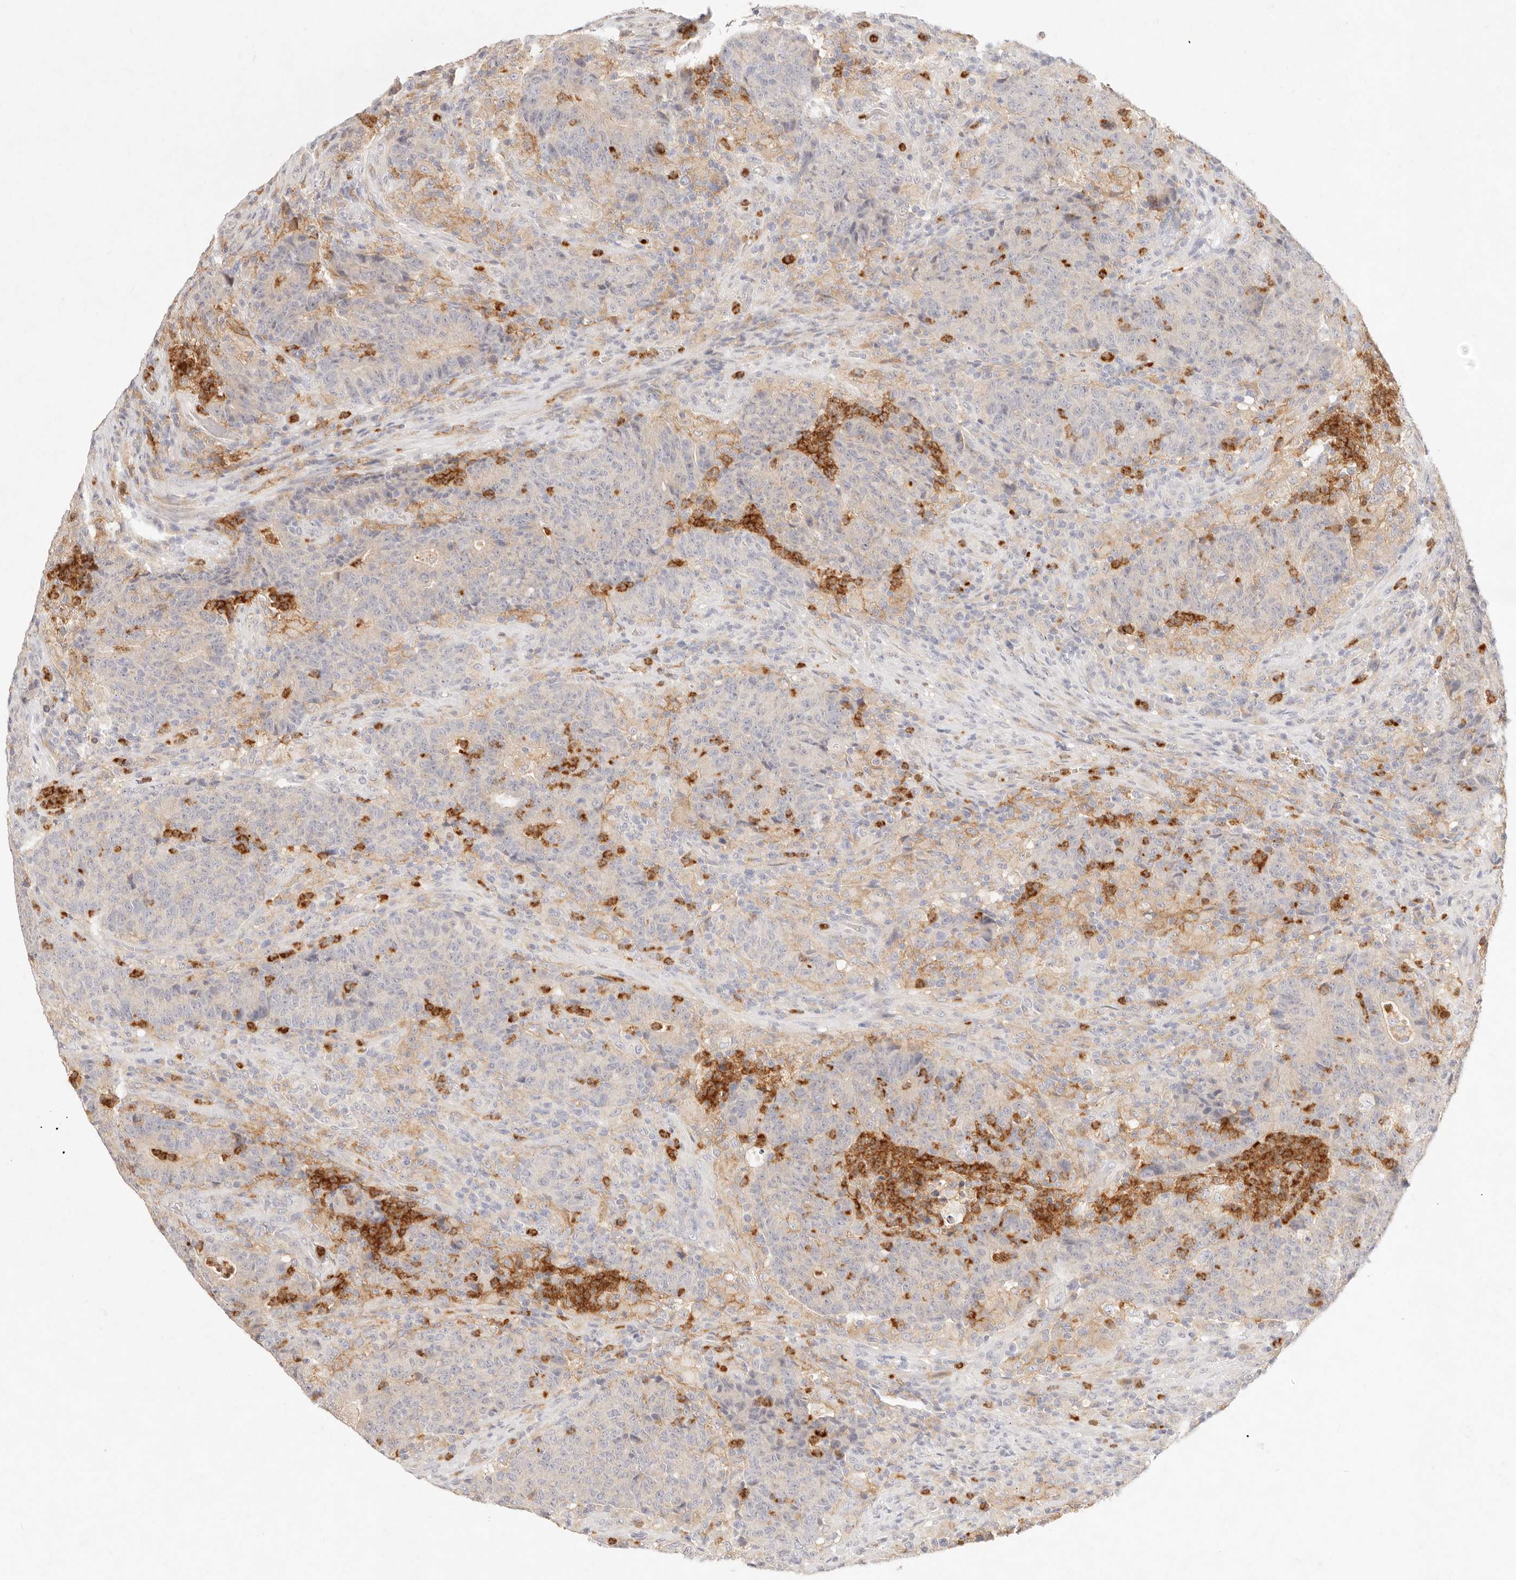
{"staining": {"intensity": "negative", "quantity": "none", "location": "none"}, "tissue": "colorectal cancer", "cell_type": "Tumor cells", "image_type": "cancer", "snomed": [{"axis": "morphology", "description": "Adenocarcinoma, NOS"}, {"axis": "topography", "description": "Colon"}], "caption": "Tumor cells are negative for brown protein staining in adenocarcinoma (colorectal). The staining was performed using DAB (3,3'-diaminobenzidine) to visualize the protein expression in brown, while the nuclei were stained in blue with hematoxylin (Magnification: 20x).", "gene": "GPR84", "patient": {"sex": "female", "age": 75}}